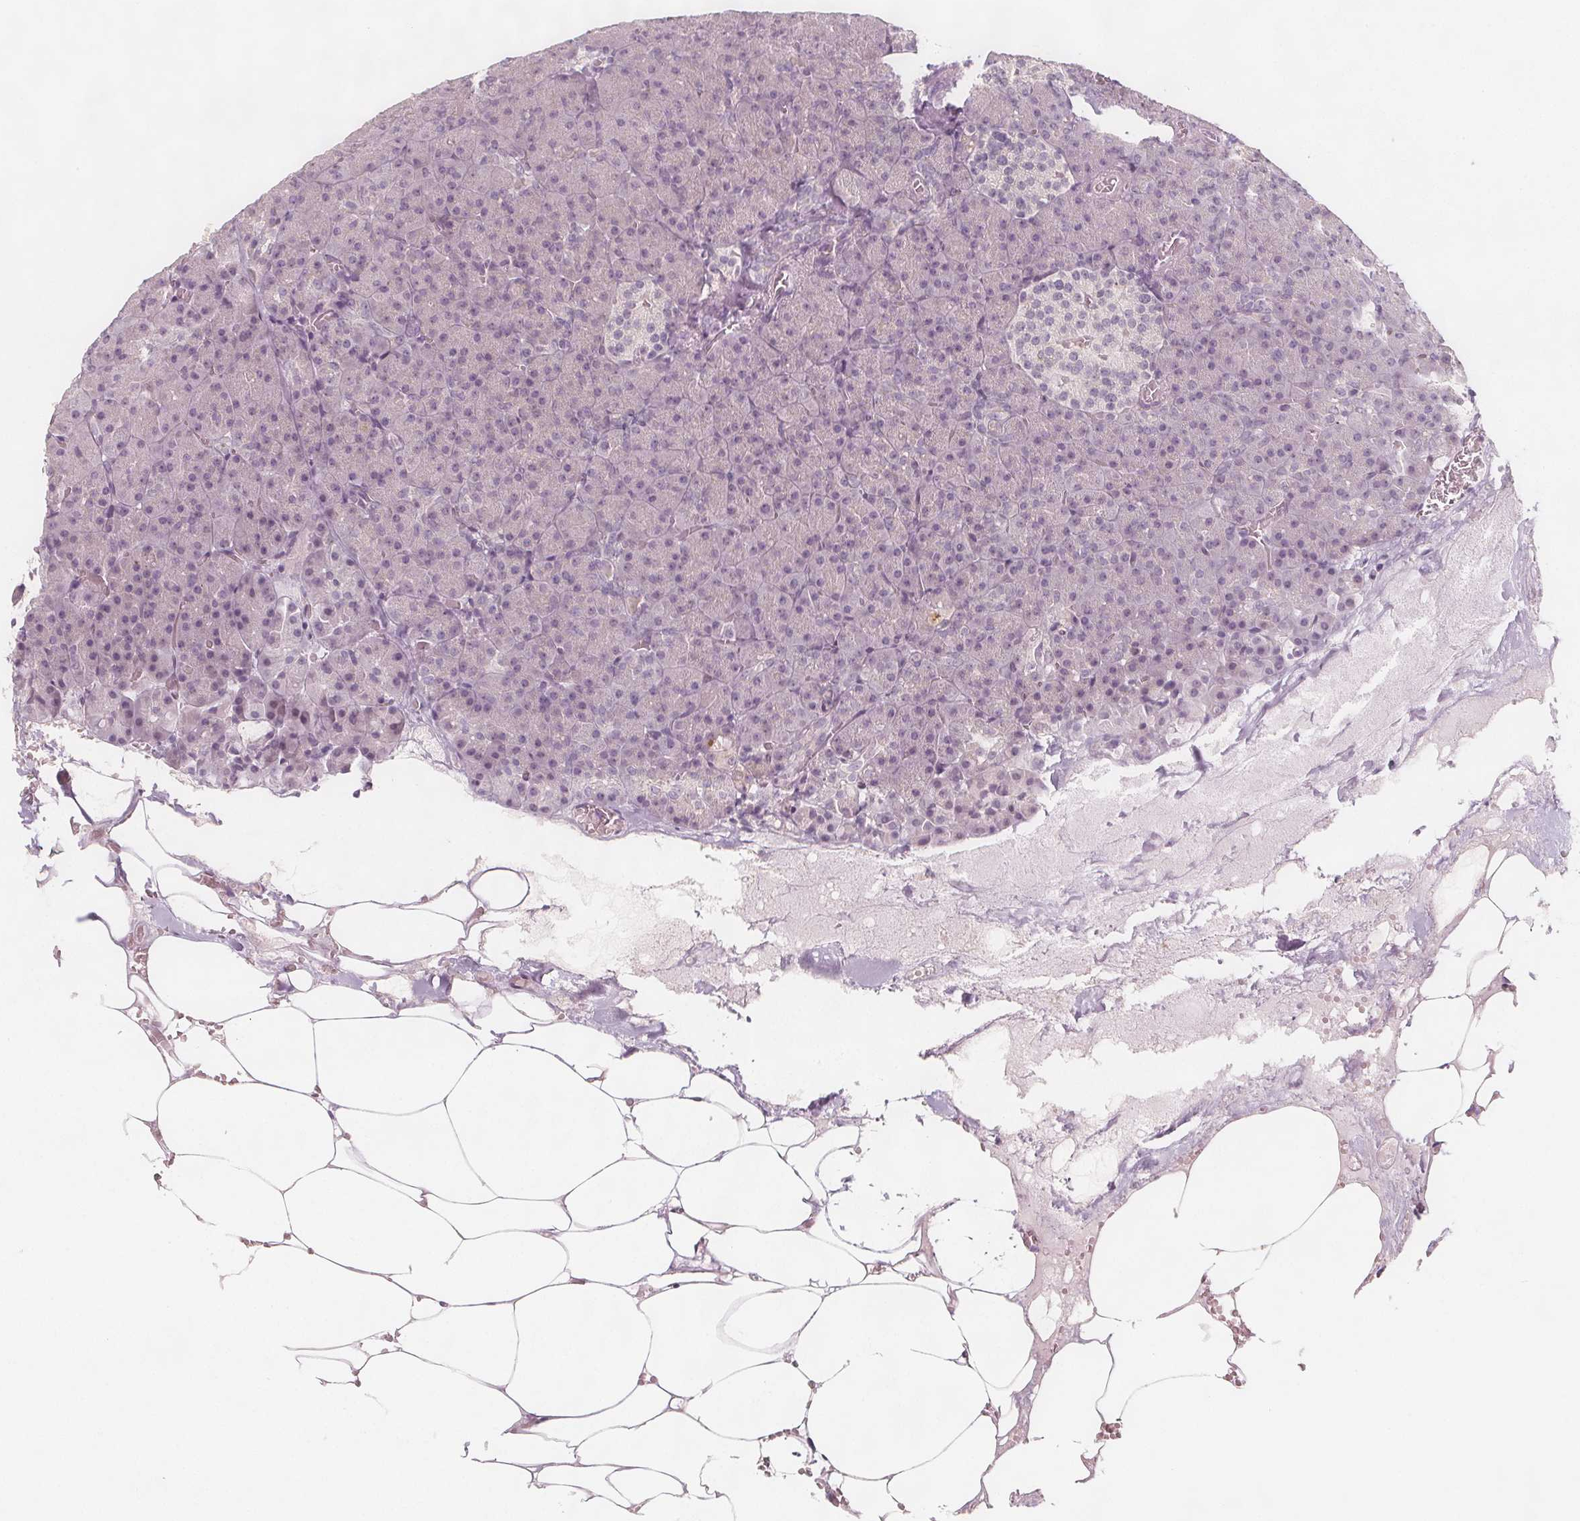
{"staining": {"intensity": "negative", "quantity": "none", "location": "none"}, "tissue": "pancreas", "cell_type": "Exocrine glandular cells", "image_type": "normal", "snomed": [{"axis": "morphology", "description": "Normal tissue, NOS"}, {"axis": "topography", "description": "Pancreas"}], "caption": "IHC histopathology image of normal pancreas: pancreas stained with DAB (3,3'-diaminobenzidine) exhibits no significant protein positivity in exocrine glandular cells. (Immunohistochemistry (ihc), brightfield microscopy, high magnification).", "gene": "C1orf167", "patient": {"sex": "female", "age": 74}}